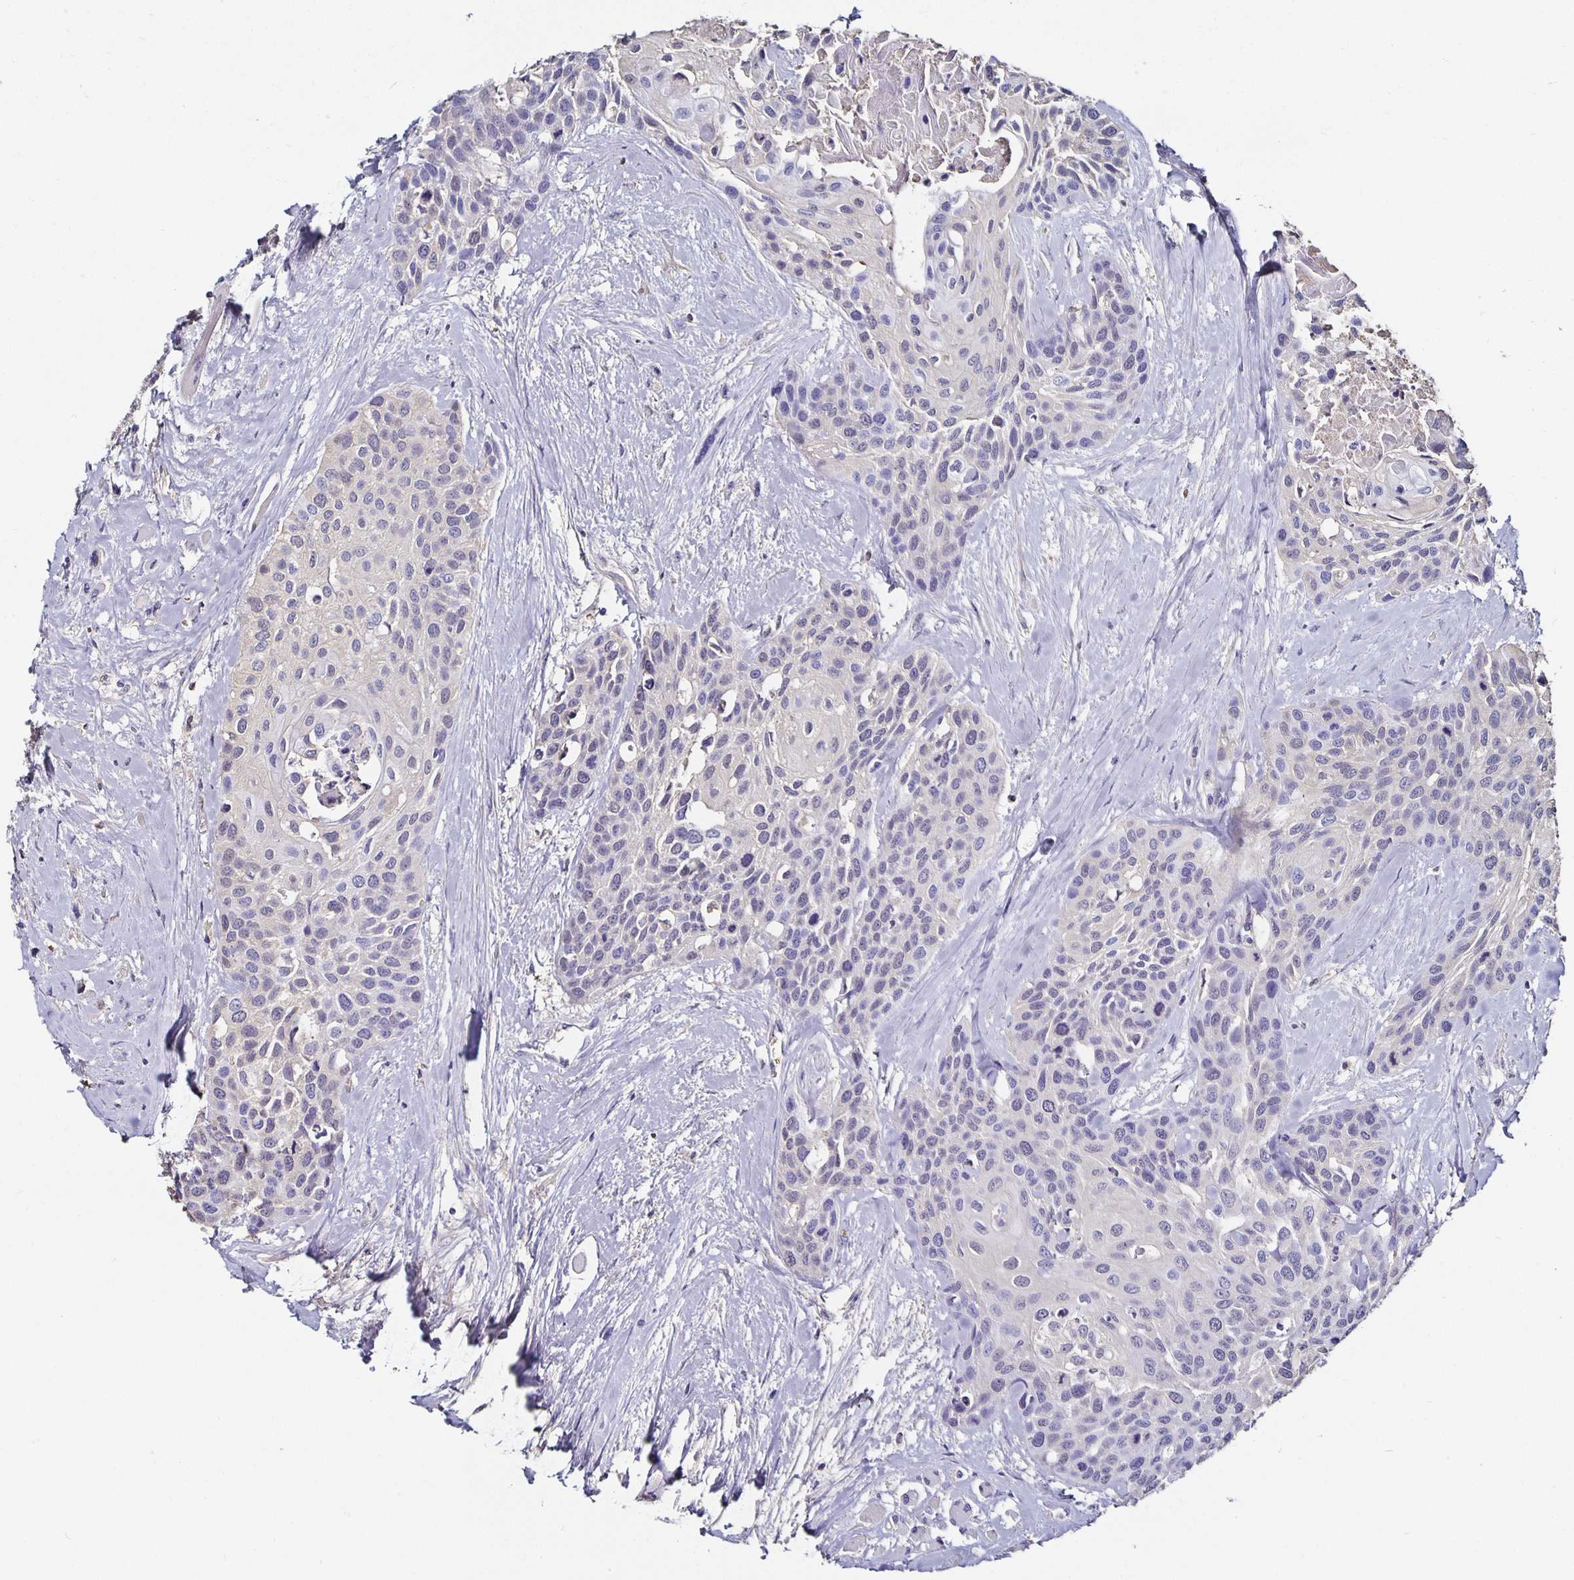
{"staining": {"intensity": "negative", "quantity": "none", "location": "none"}, "tissue": "head and neck cancer", "cell_type": "Tumor cells", "image_type": "cancer", "snomed": [{"axis": "morphology", "description": "Squamous cell carcinoma, NOS"}, {"axis": "topography", "description": "Head-Neck"}], "caption": "Tumor cells show no significant staining in head and neck cancer (squamous cell carcinoma).", "gene": "TTR", "patient": {"sex": "female", "age": 50}}